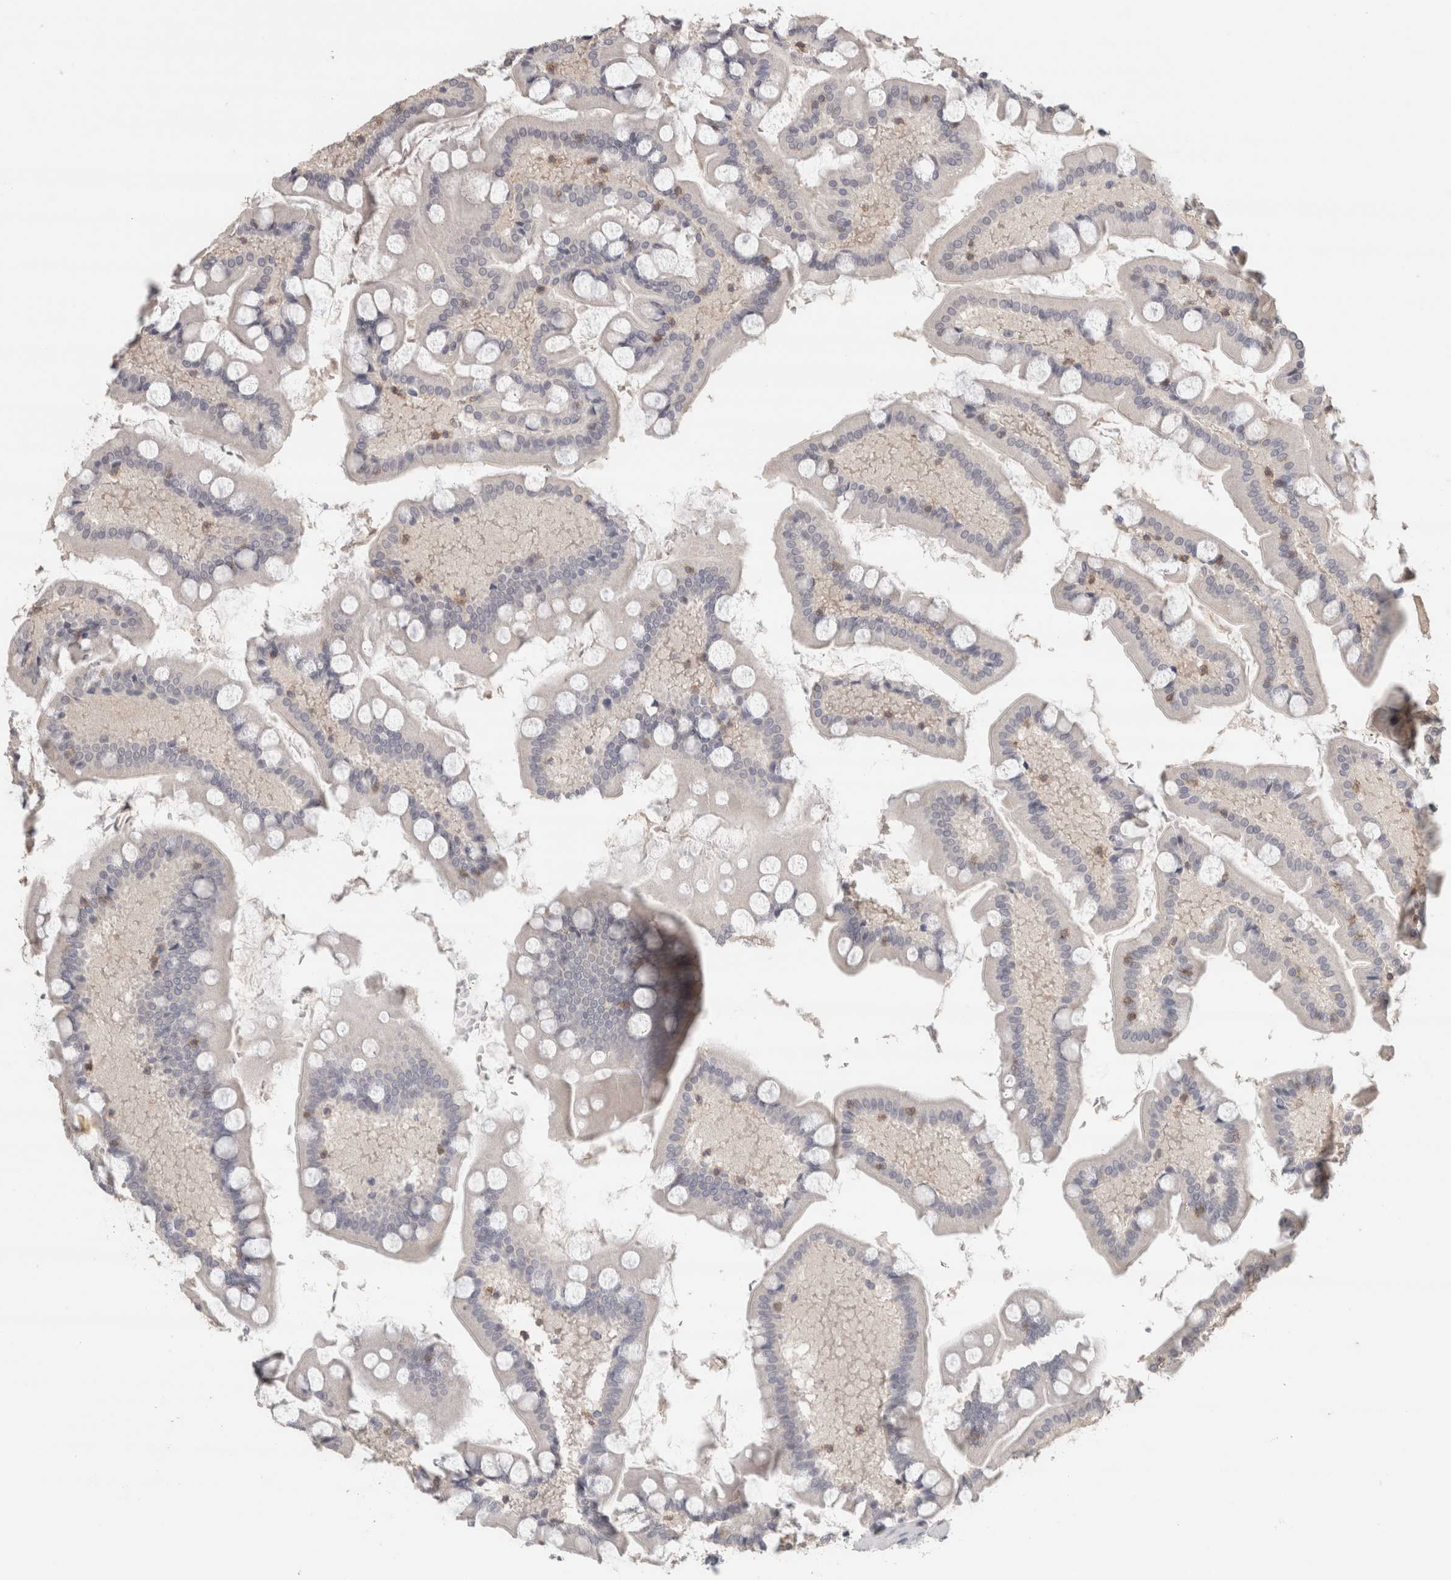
{"staining": {"intensity": "negative", "quantity": "none", "location": "none"}, "tissue": "small intestine", "cell_type": "Glandular cells", "image_type": "normal", "snomed": [{"axis": "morphology", "description": "Normal tissue, NOS"}, {"axis": "topography", "description": "Small intestine"}], "caption": "The image exhibits no staining of glandular cells in unremarkable small intestine.", "gene": "TRAT1", "patient": {"sex": "male", "age": 41}}